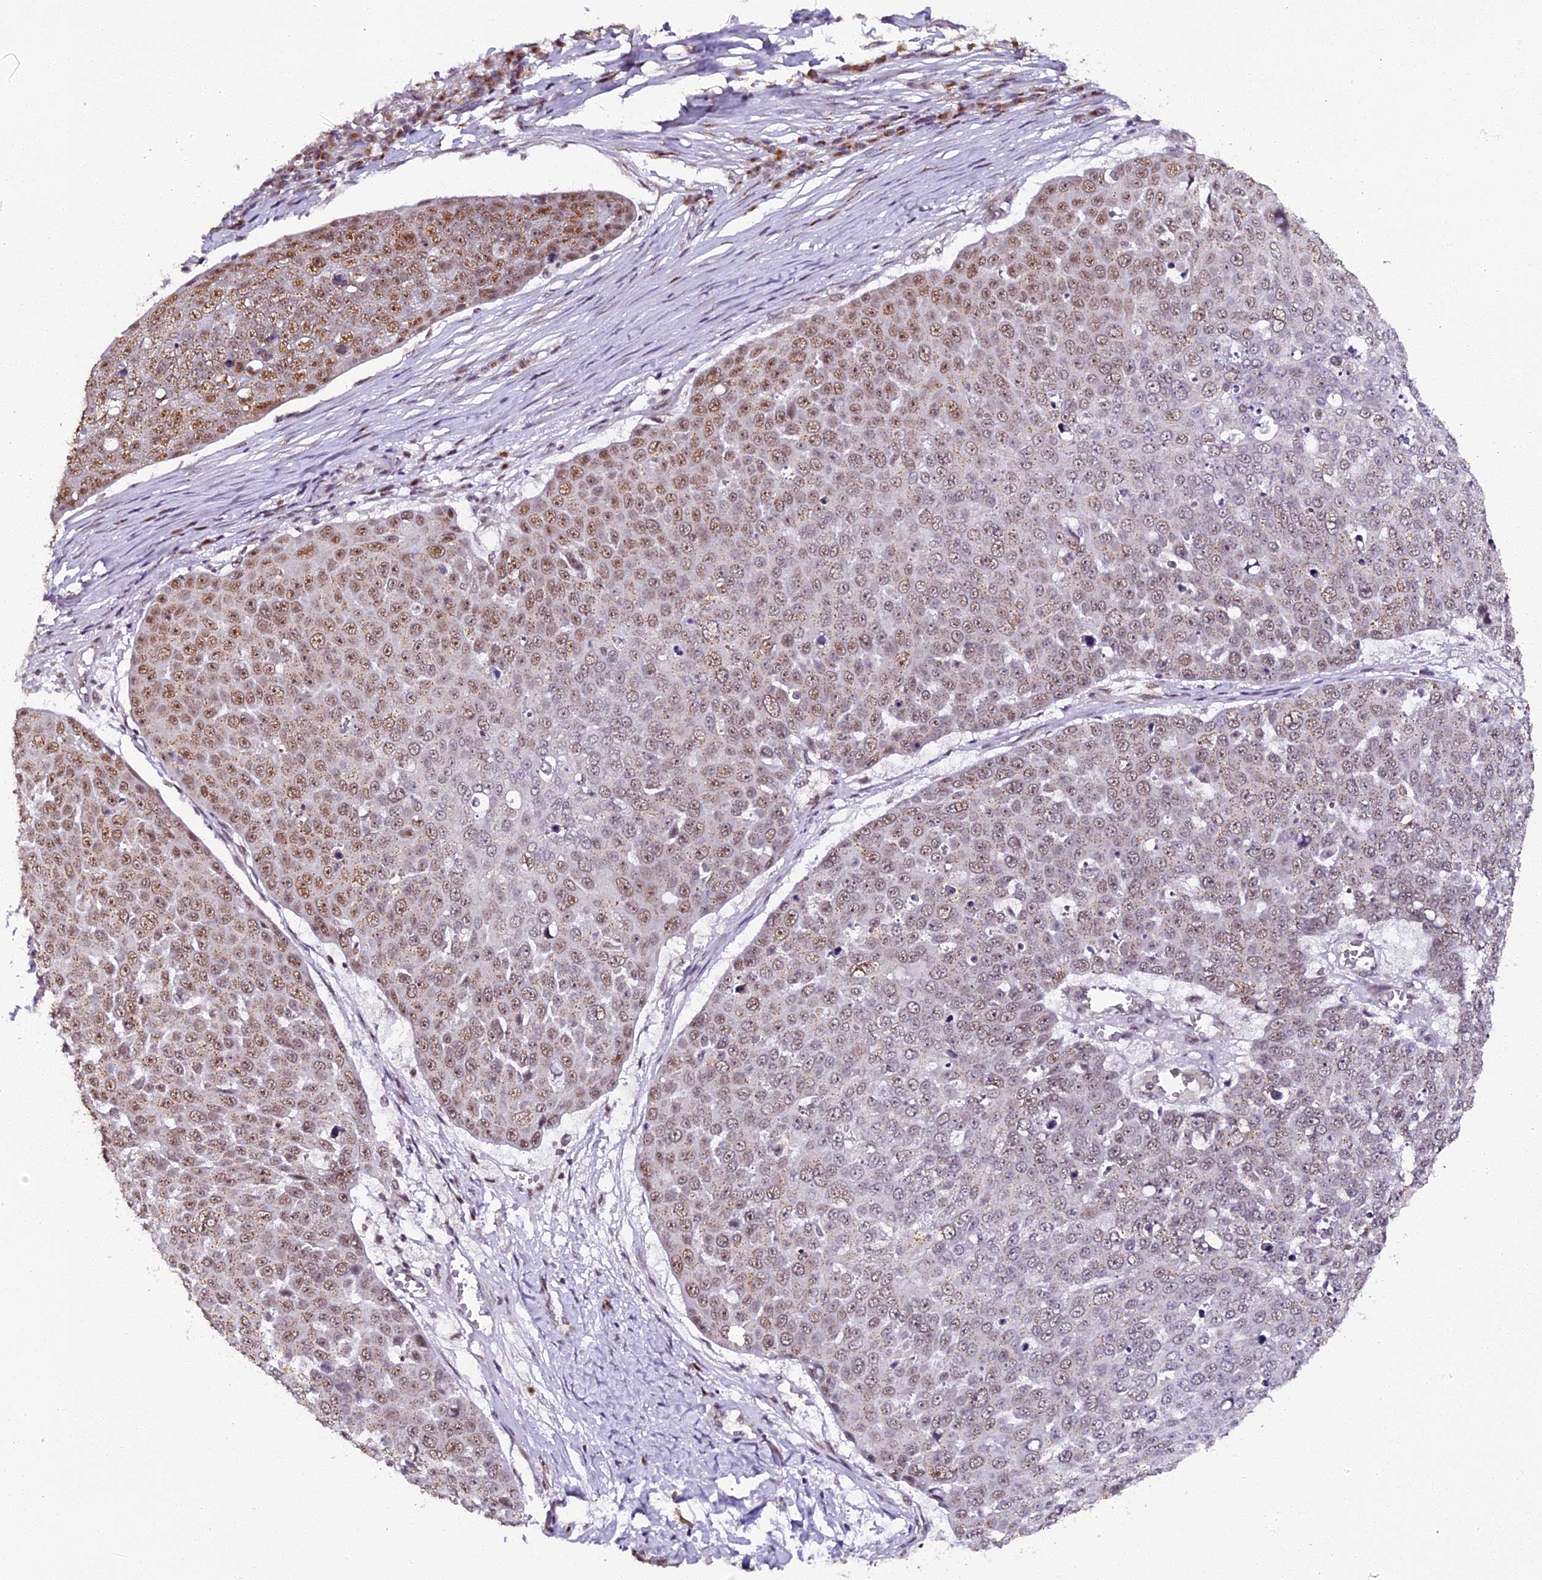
{"staining": {"intensity": "moderate", "quantity": "25%-75%", "location": "nuclear"}, "tissue": "skin cancer", "cell_type": "Tumor cells", "image_type": "cancer", "snomed": [{"axis": "morphology", "description": "Squamous cell carcinoma, NOS"}, {"axis": "topography", "description": "Skin"}], "caption": "Tumor cells show medium levels of moderate nuclear positivity in about 25%-75% of cells in skin cancer (squamous cell carcinoma).", "gene": "NCBP1", "patient": {"sex": "male", "age": 71}}